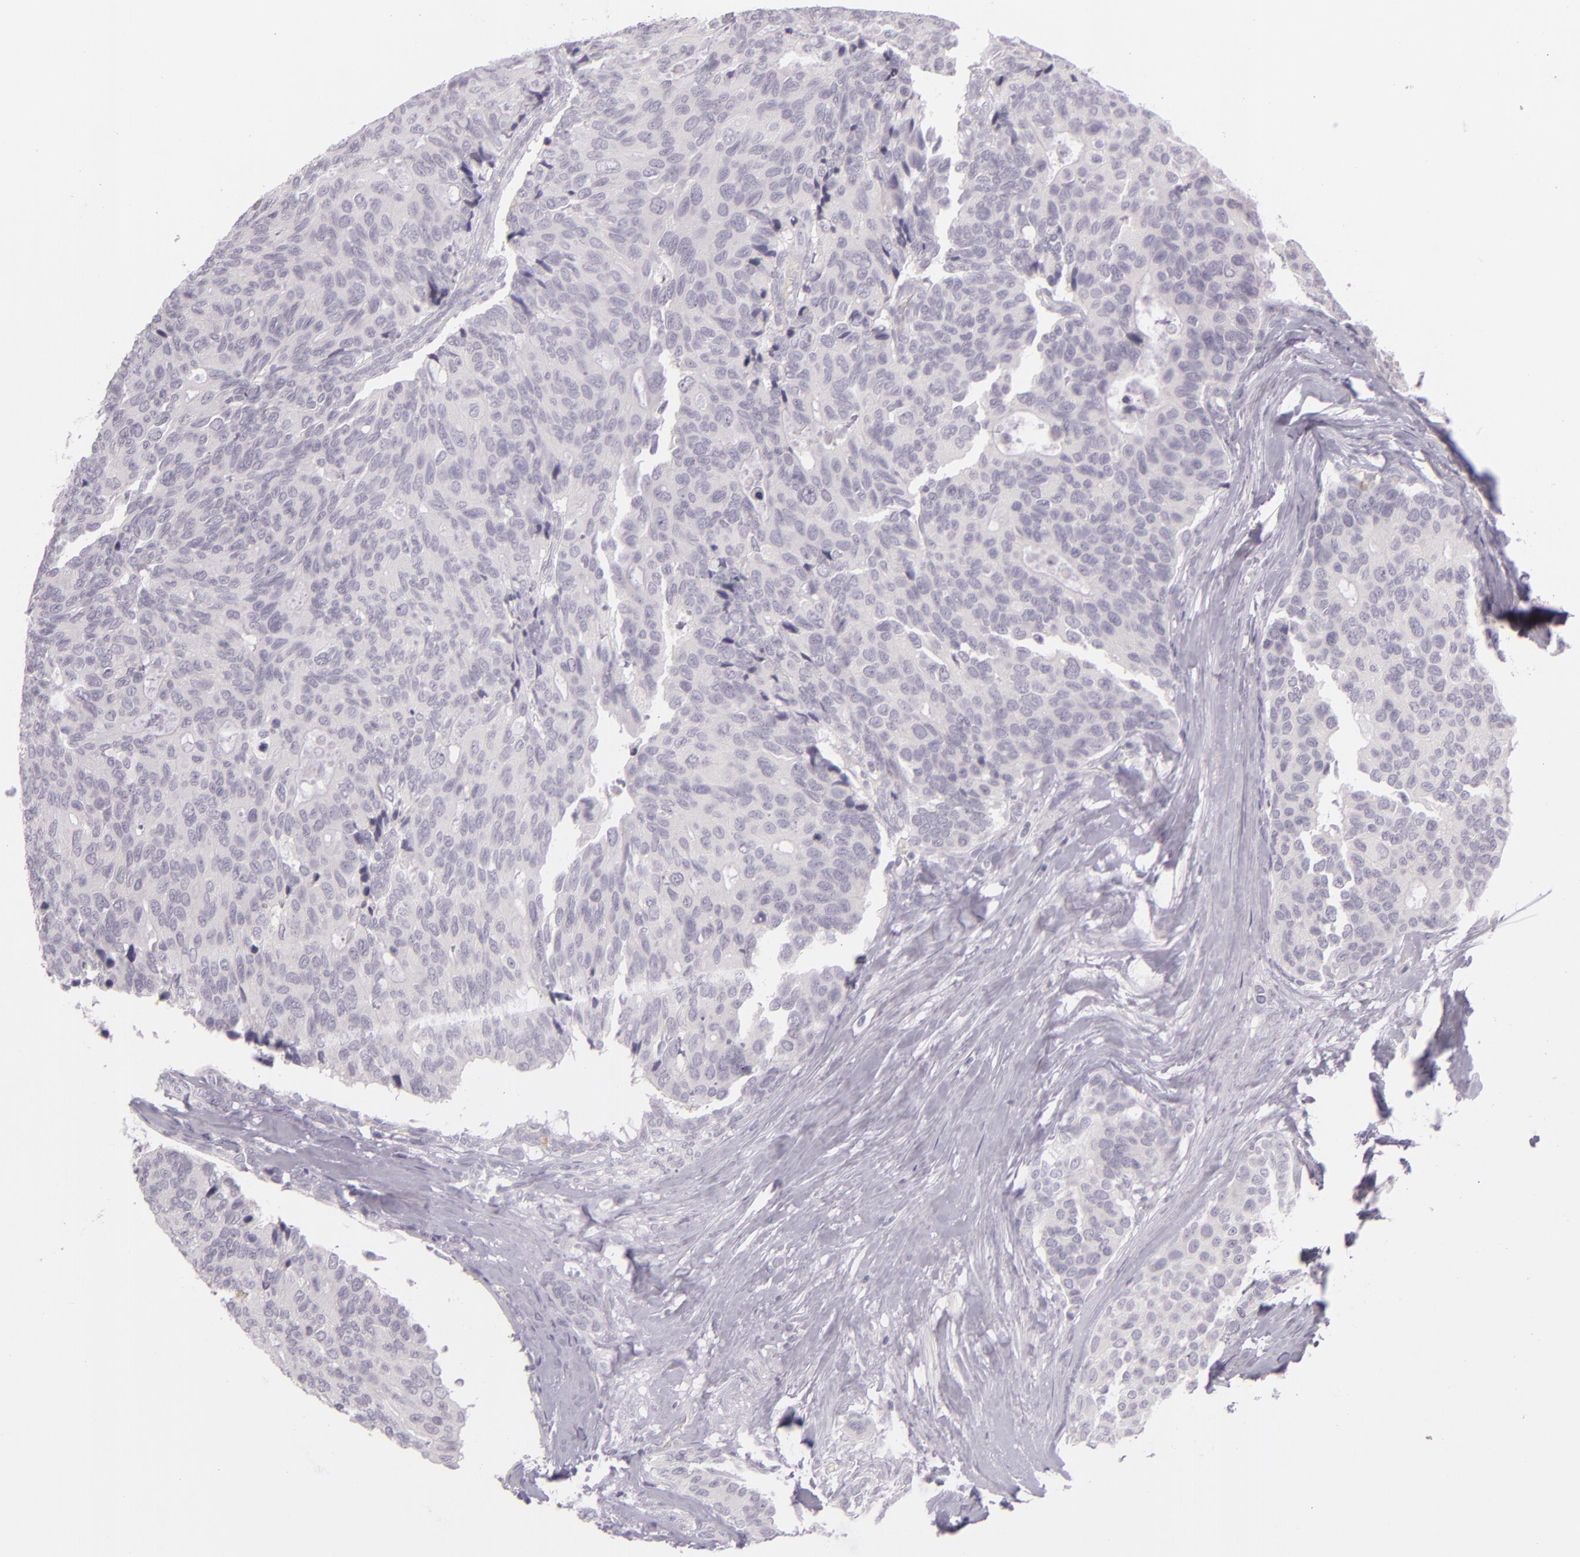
{"staining": {"intensity": "negative", "quantity": "none", "location": "none"}, "tissue": "breast cancer", "cell_type": "Tumor cells", "image_type": "cancer", "snomed": [{"axis": "morphology", "description": "Duct carcinoma"}, {"axis": "topography", "description": "Breast"}], "caption": "Image shows no significant protein expression in tumor cells of intraductal carcinoma (breast). (Brightfield microscopy of DAB immunohistochemistry (IHC) at high magnification).", "gene": "CBS", "patient": {"sex": "female", "age": 69}}